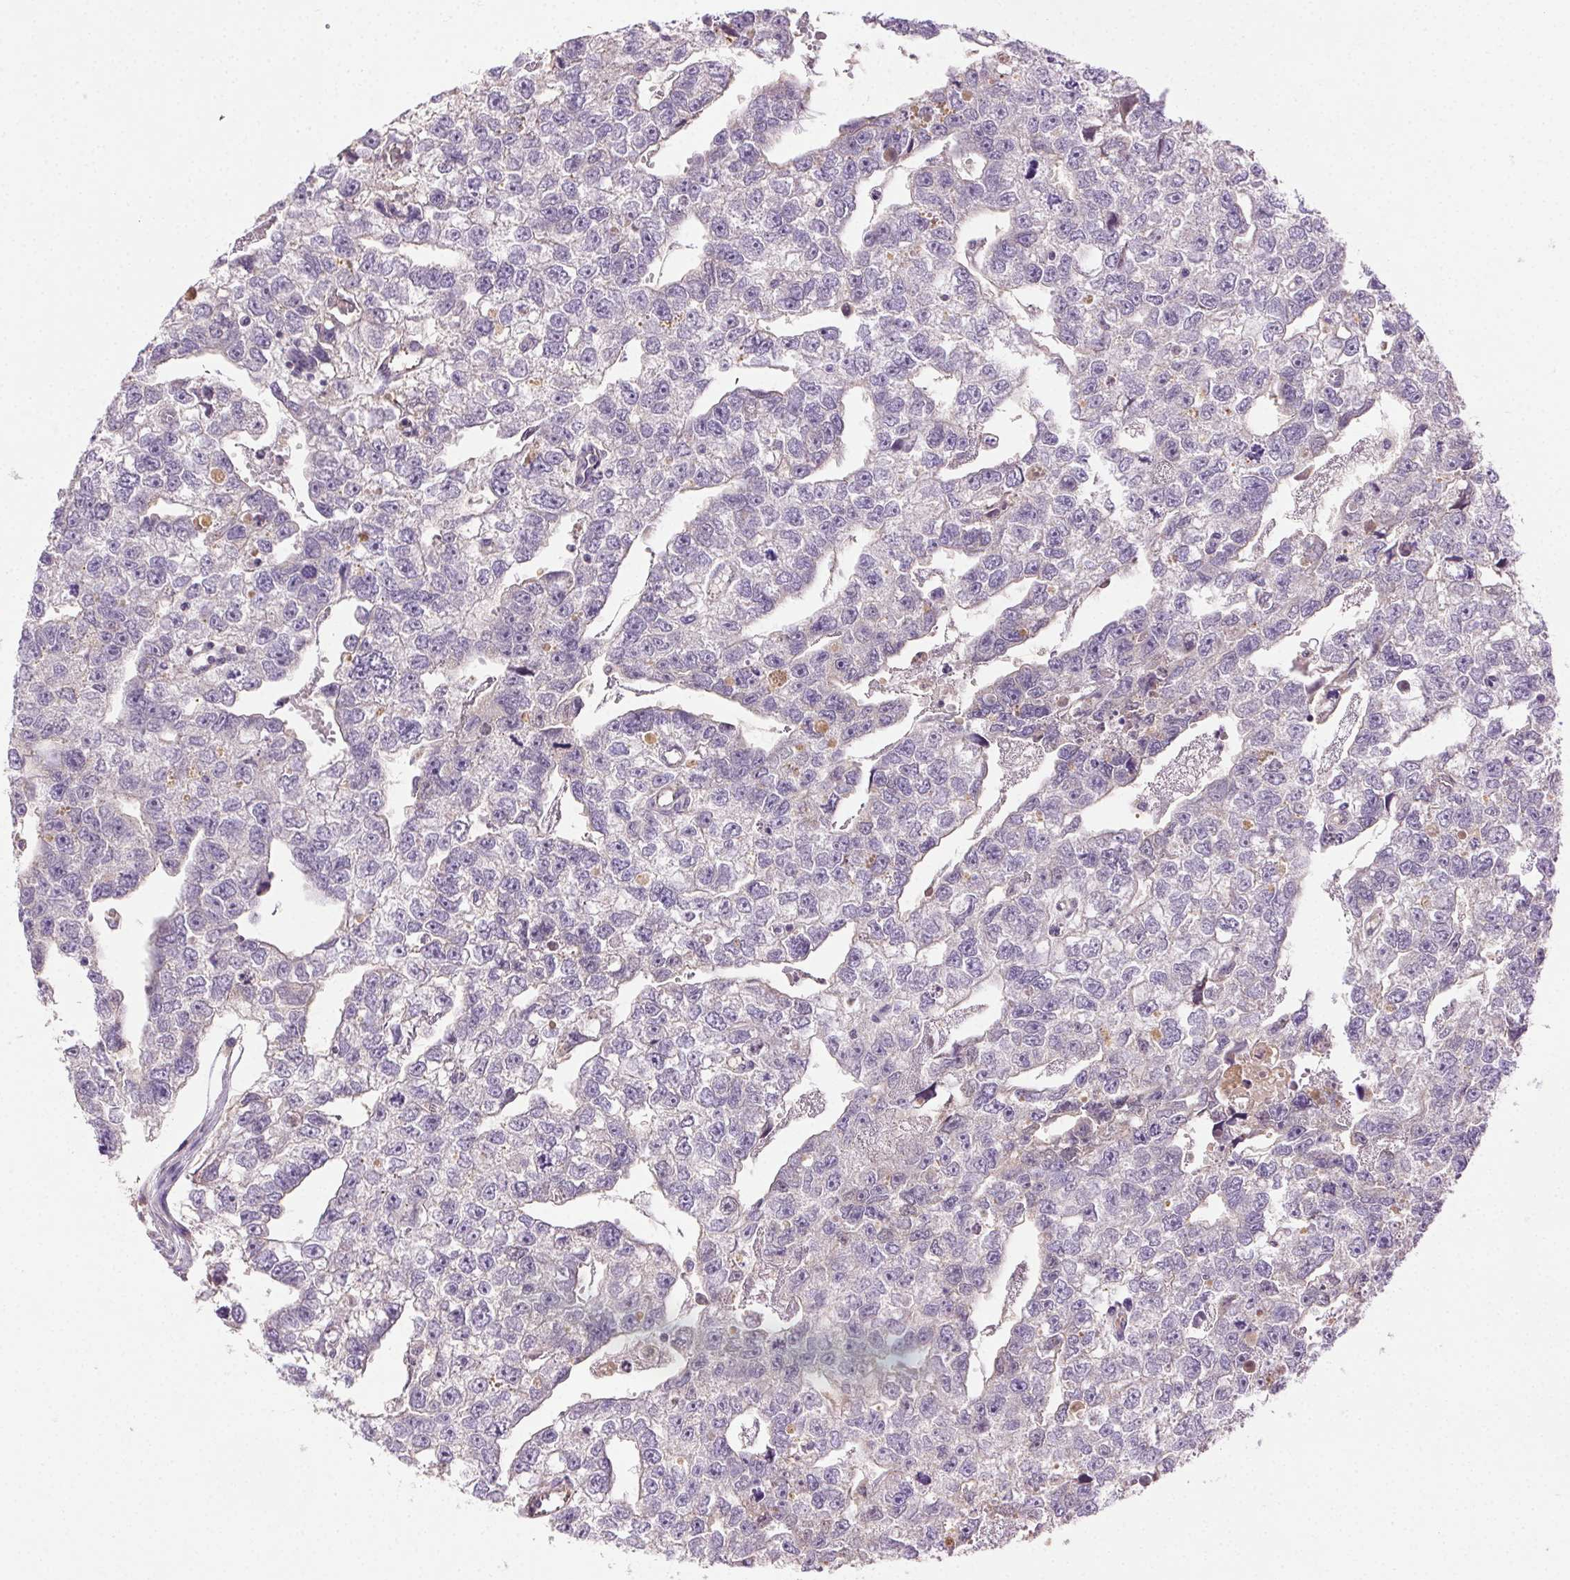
{"staining": {"intensity": "negative", "quantity": "none", "location": "none"}, "tissue": "testis cancer", "cell_type": "Tumor cells", "image_type": "cancer", "snomed": [{"axis": "morphology", "description": "Carcinoma, Embryonal, NOS"}, {"axis": "morphology", "description": "Teratoma, malignant, NOS"}, {"axis": "topography", "description": "Testis"}], "caption": "This is a photomicrograph of IHC staining of teratoma (malignant) (testis), which shows no positivity in tumor cells. (DAB IHC with hematoxylin counter stain).", "gene": "BPIFB2", "patient": {"sex": "male", "age": 44}}